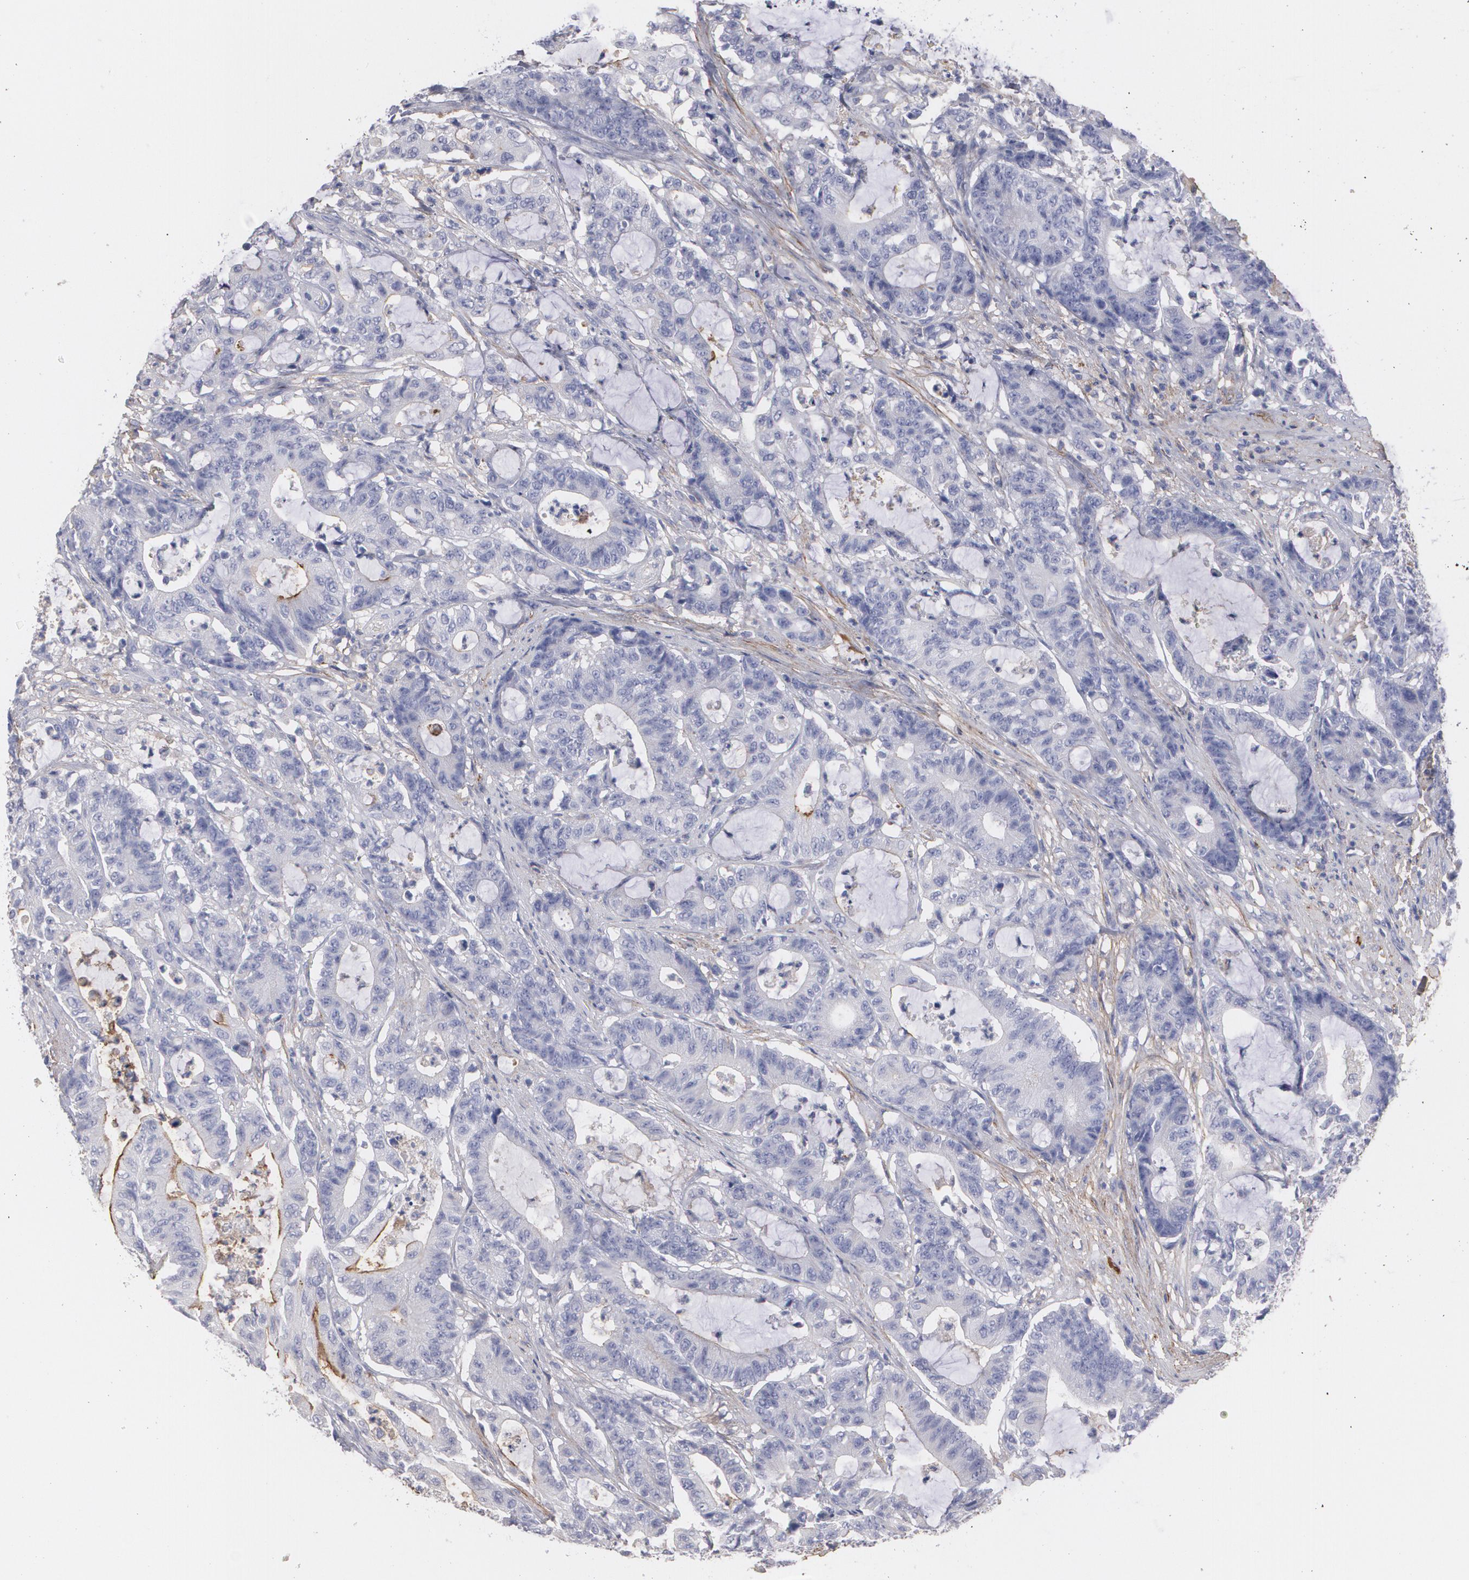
{"staining": {"intensity": "negative", "quantity": "none", "location": "none"}, "tissue": "colorectal cancer", "cell_type": "Tumor cells", "image_type": "cancer", "snomed": [{"axis": "morphology", "description": "Adenocarcinoma, NOS"}, {"axis": "topography", "description": "Colon"}], "caption": "Immunohistochemical staining of human colorectal cancer displays no significant positivity in tumor cells.", "gene": "FBLN1", "patient": {"sex": "female", "age": 84}}